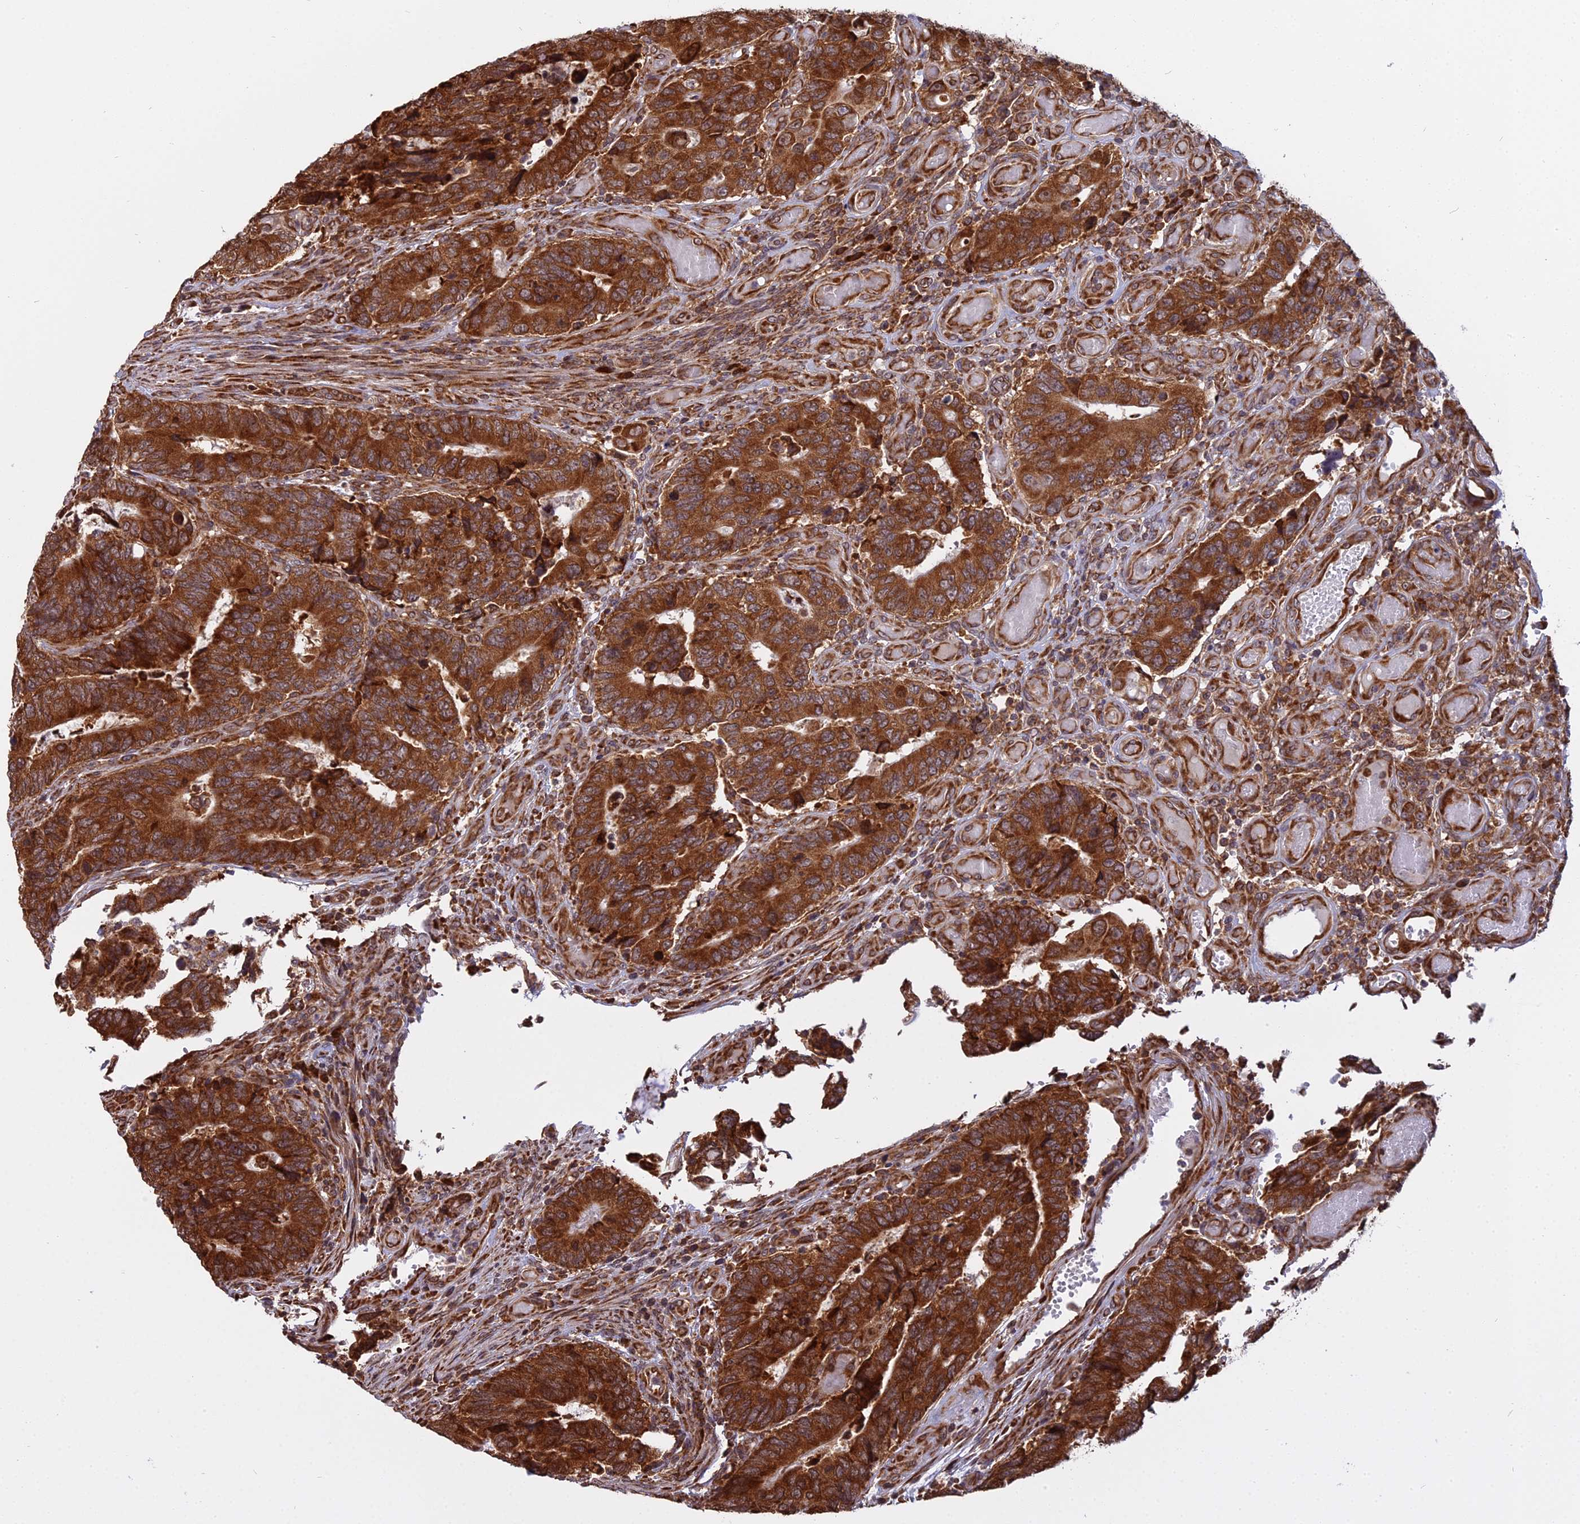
{"staining": {"intensity": "strong", "quantity": ">75%", "location": "cytoplasmic/membranous"}, "tissue": "colorectal cancer", "cell_type": "Tumor cells", "image_type": "cancer", "snomed": [{"axis": "morphology", "description": "Adenocarcinoma, NOS"}, {"axis": "topography", "description": "Colon"}], "caption": "Immunohistochemical staining of colorectal adenocarcinoma demonstrates high levels of strong cytoplasmic/membranous expression in approximately >75% of tumor cells.", "gene": "RPL26", "patient": {"sex": "male", "age": 87}}